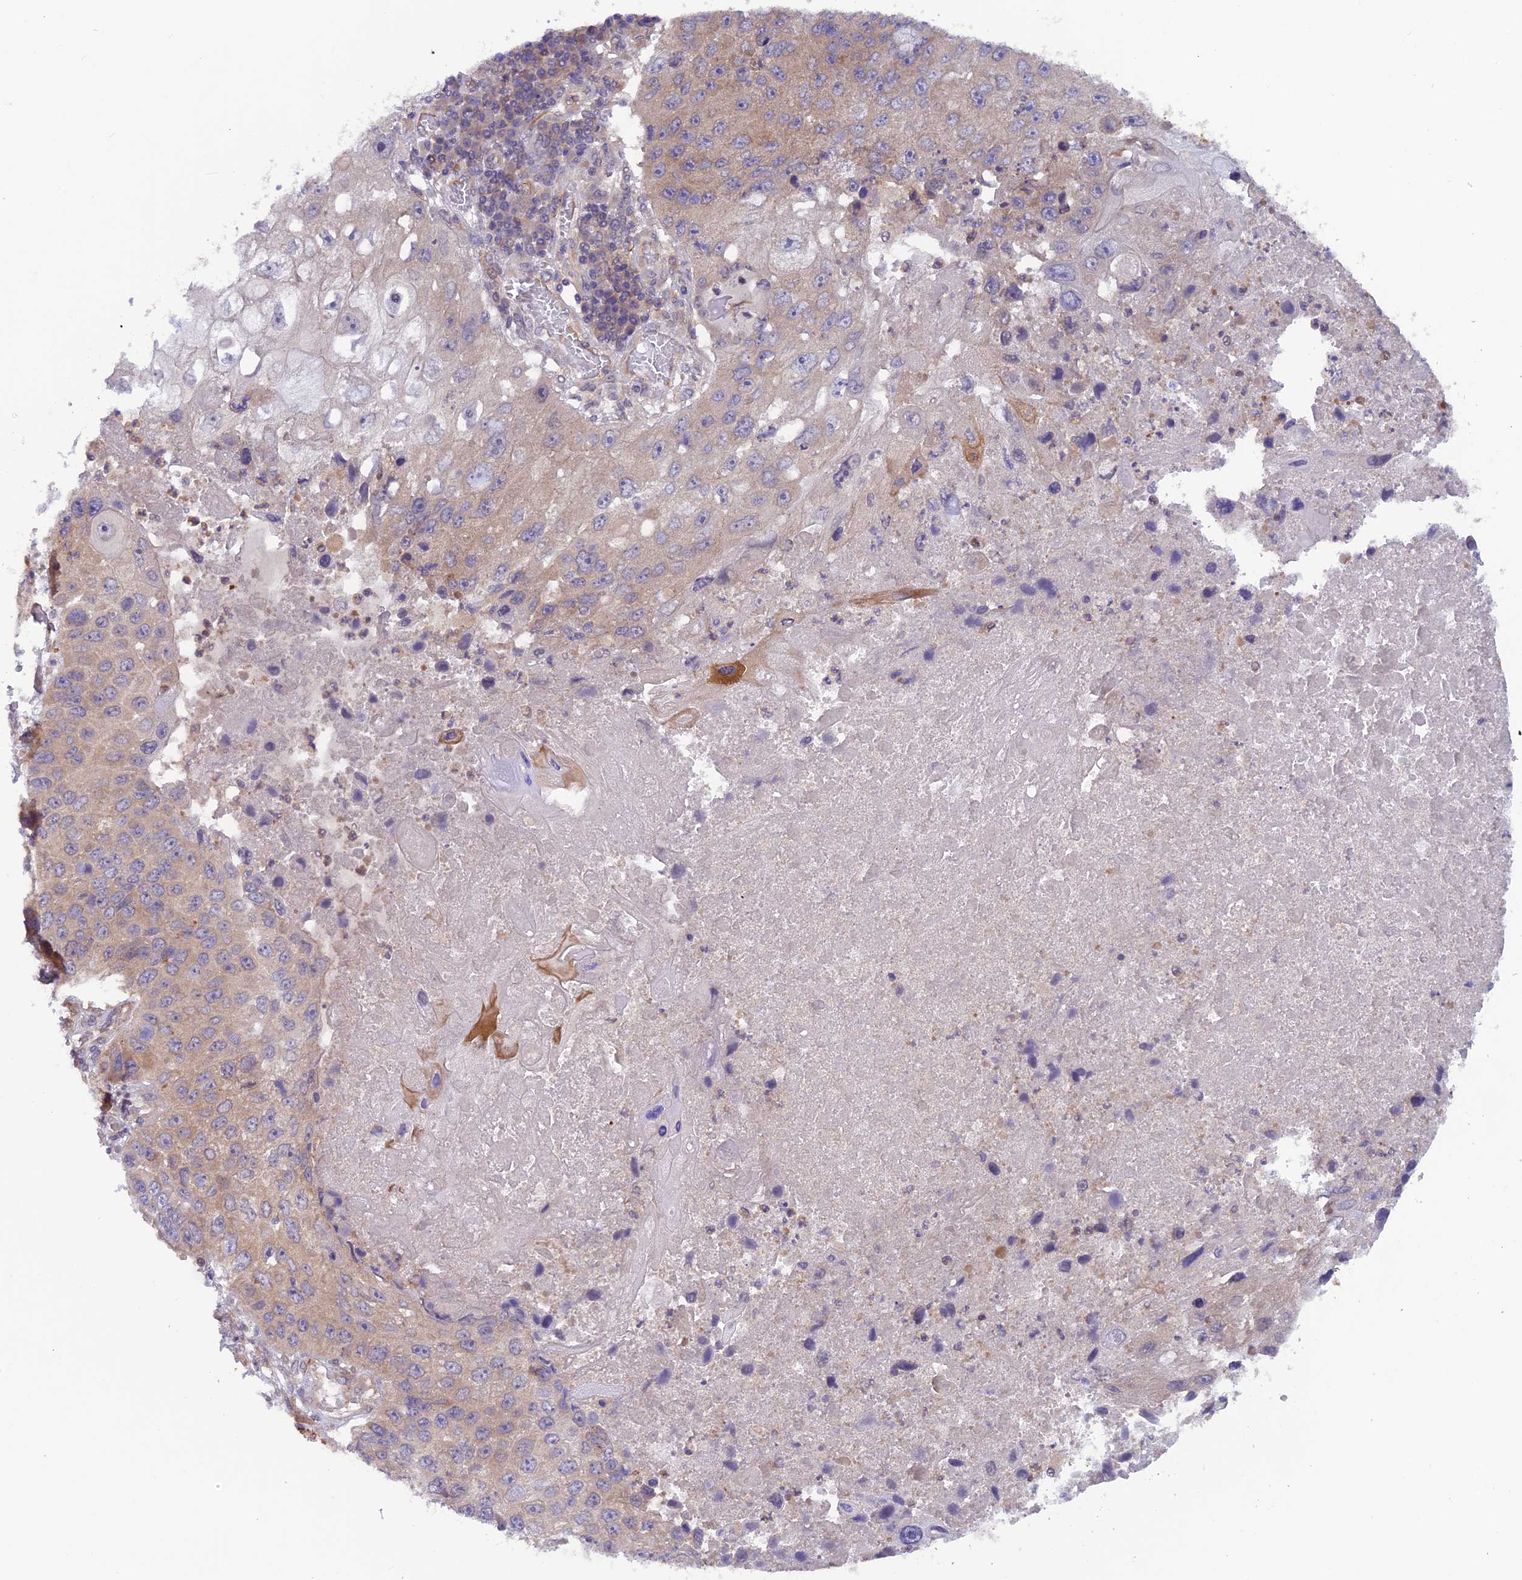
{"staining": {"intensity": "weak", "quantity": "25%-75%", "location": "cytoplasmic/membranous"}, "tissue": "lung cancer", "cell_type": "Tumor cells", "image_type": "cancer", "snomed": [{"axis": "morphology", "description": "Squamous cell carcinoma, NOS"}, {"axis": "topography", "description": "Lung"}], "caption": "High-magnification brightfield microscopy of squamous cell carcinoma (lung) stained with DAB (3,3'-diaminobenzidine) (brown) and counterstained with hematoxylin (blue). tumor cells exhibit weak cytoplasmic/membranous positivity is seen in approximately25%-75% of cells. The protein is stained brown, and the nuclei are stained in blue (DAB (3,3'-diaminobenzidine) IHC with brightfield microscopy, high magnification).", "gene": "MAST2", "patient": {"sex": "male", "age": 61}}